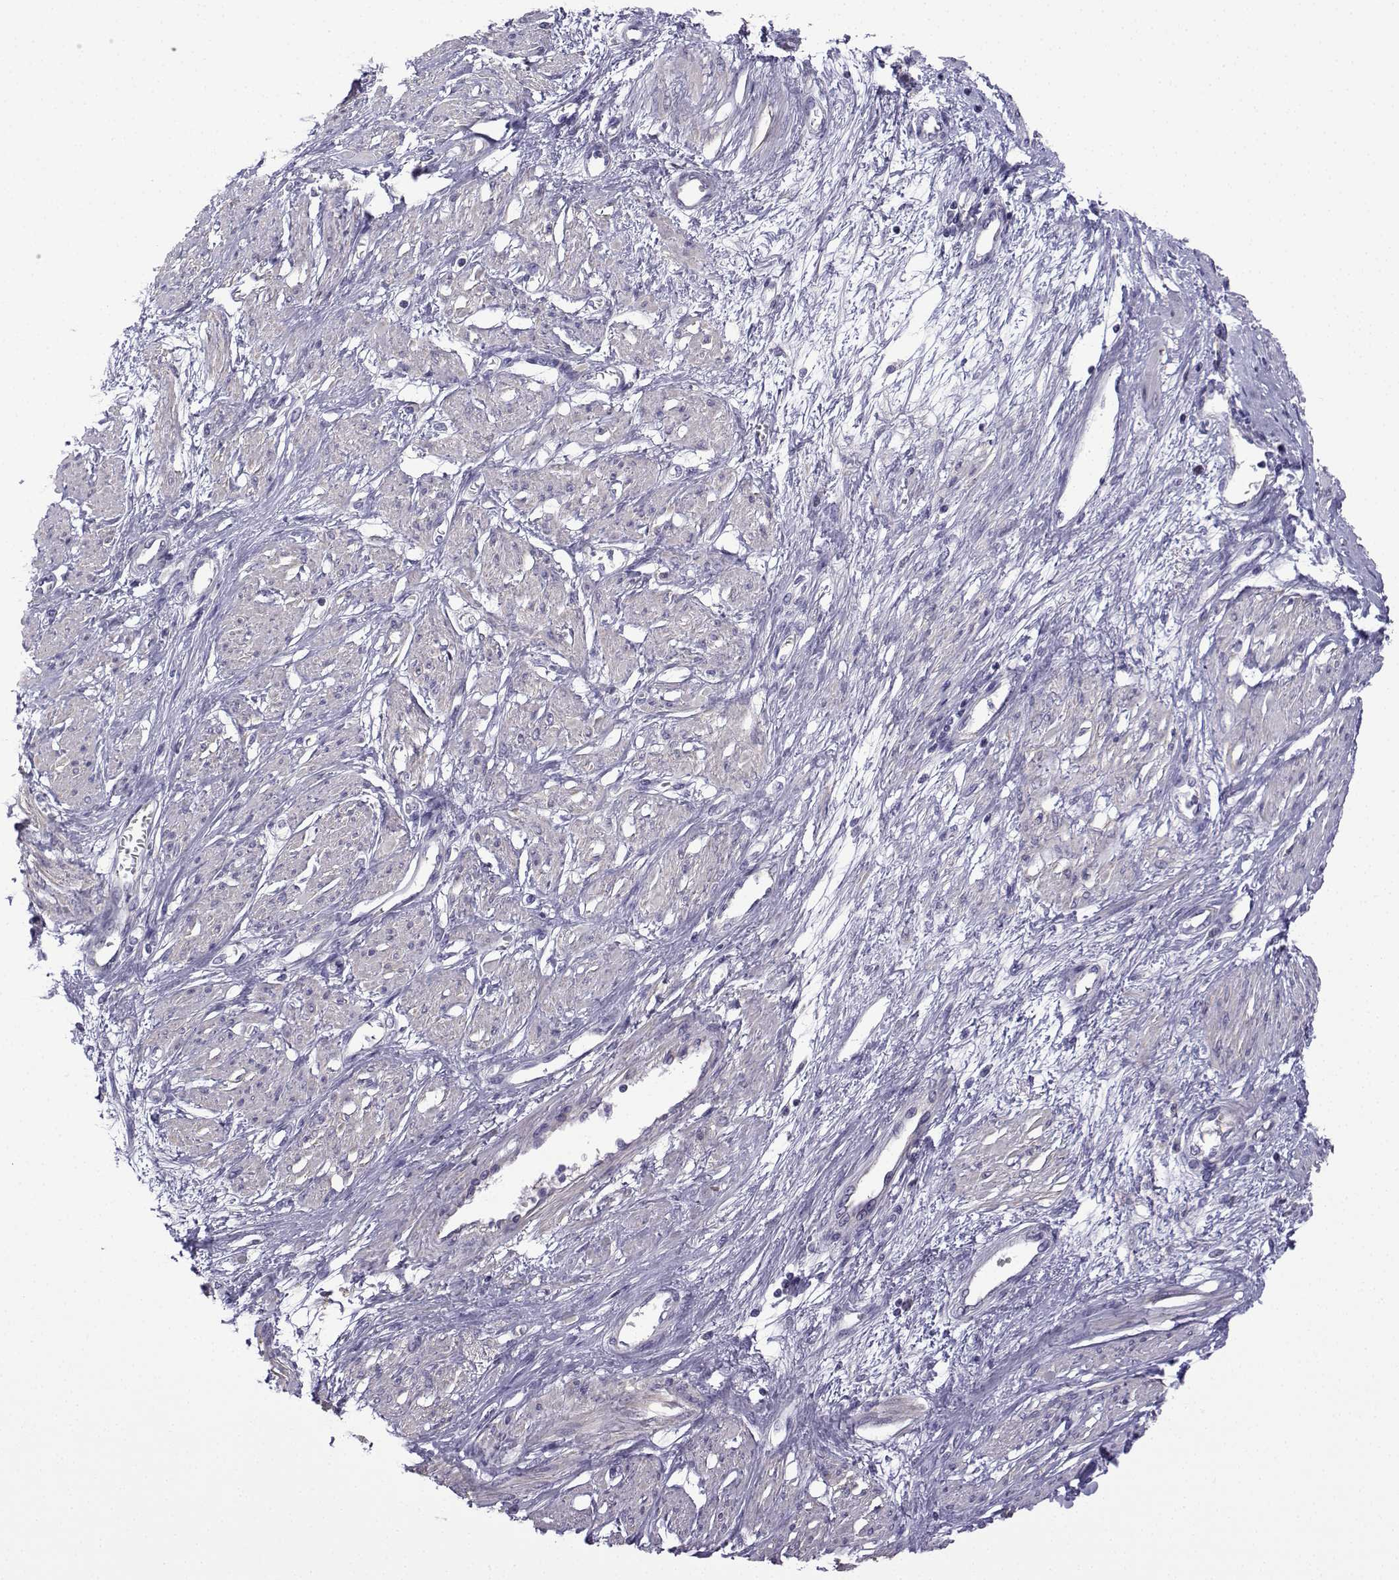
{"staining": {"intensity": "negative", "quantity": "none", "location": "none"}, "tissue": "smooth muscle", "cell_type": "Smooth muscle cells", "image_type": "normal", "snomed": [{"axis": "morphology", "description": "Normal tissue, NOS"}, {"axis": "topography", "description": "Smooth muscle"}, {"axis": "topography", "description": "Uterus"}], "caption": "IHC image of unremarkable smooth muscle: smooth muscle stained with DAB (3,3'-diaminobenzidine) shows no significant protein expression in smooth muscle cells.", "gene": "SPACA7", "patient": {"sex": "female", "age": 39}}